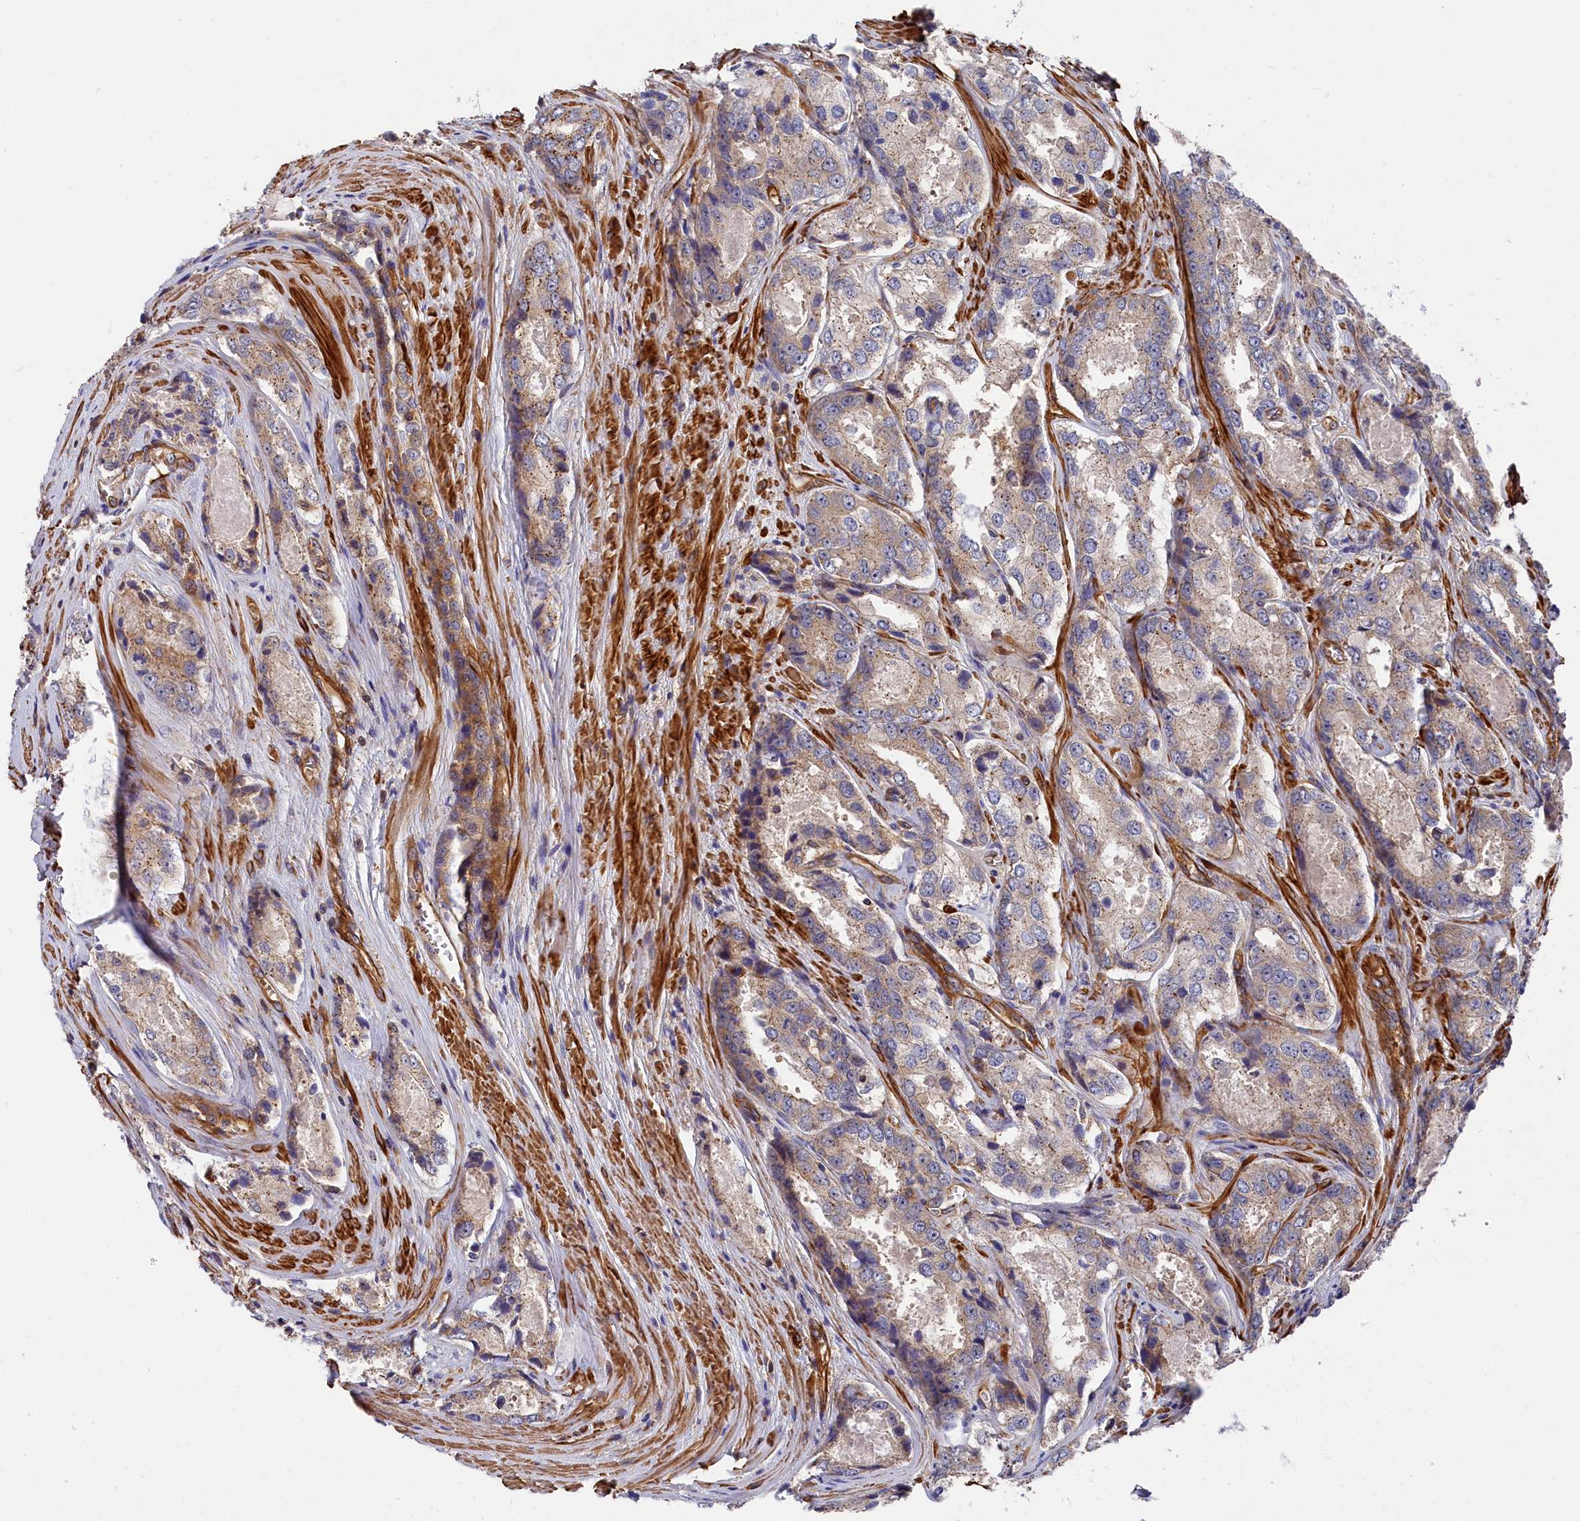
{"staining": {"intensity": "moderate", "quantity": ">75%", "location": "cytoplasmic/membranous"}, "tissue": "prostate cancer", "cell_type": "Tumor cells", "image_type": "cancer", "snomed": [{"axis": "morphology", "description": "Adenocarcinoma, Low grade"}, {"axis": "topography", "description": "Prostate"}], "caption": "High-power microscopy captured an immunohistochemistry image of prostate cancer (low-grade adenocarcinoma), revealing moderate cytoplasmic/membranous expression in approximately >75% of tumor cells. The protein is shown in brown color, while the nuclei are stained blue.", "gene": "LDHD", "patient": {"sex": "male", "age": 68}}